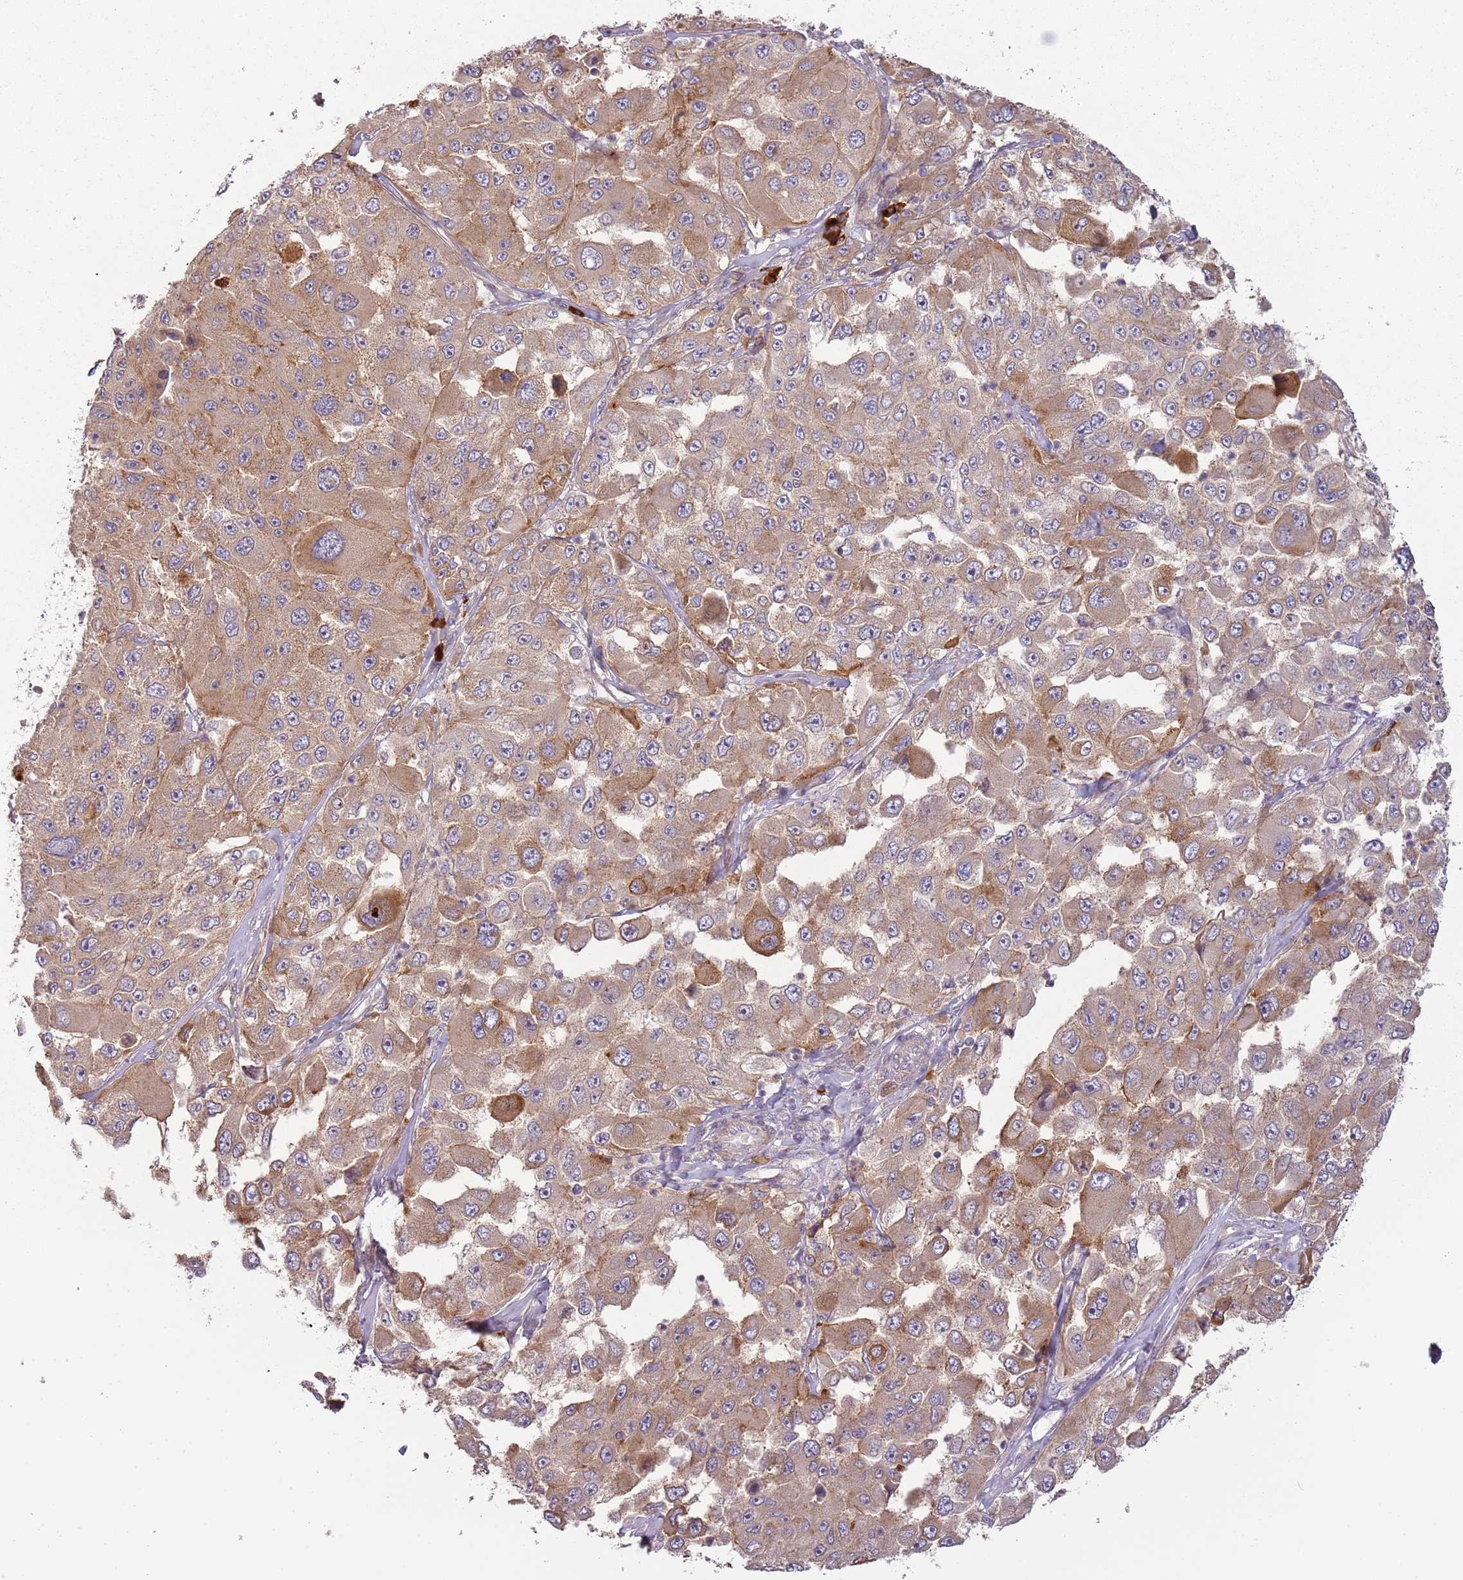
{"staining": {"intensity": "moderate", "quantity": ">75%", "location": "cytoplasmic/membranous"}, "tissue": "melanoma", "cell_type": "Tumor cells", "image_type": "cancer", "snomed": [{"axis": "morphology", "description": "Malignant melanoma, Metastatic site"}, {"axis": "topography", "description": "Lymph node"}], "caption": "IHC of malignant melanoma (metastatic site) demonstrates medium levels of moderate cytoplasmic/membranous staining in approximately >75% of tumor cells.", "gene": "RNF128", "patient": {"sex": "male", "age": 62}}